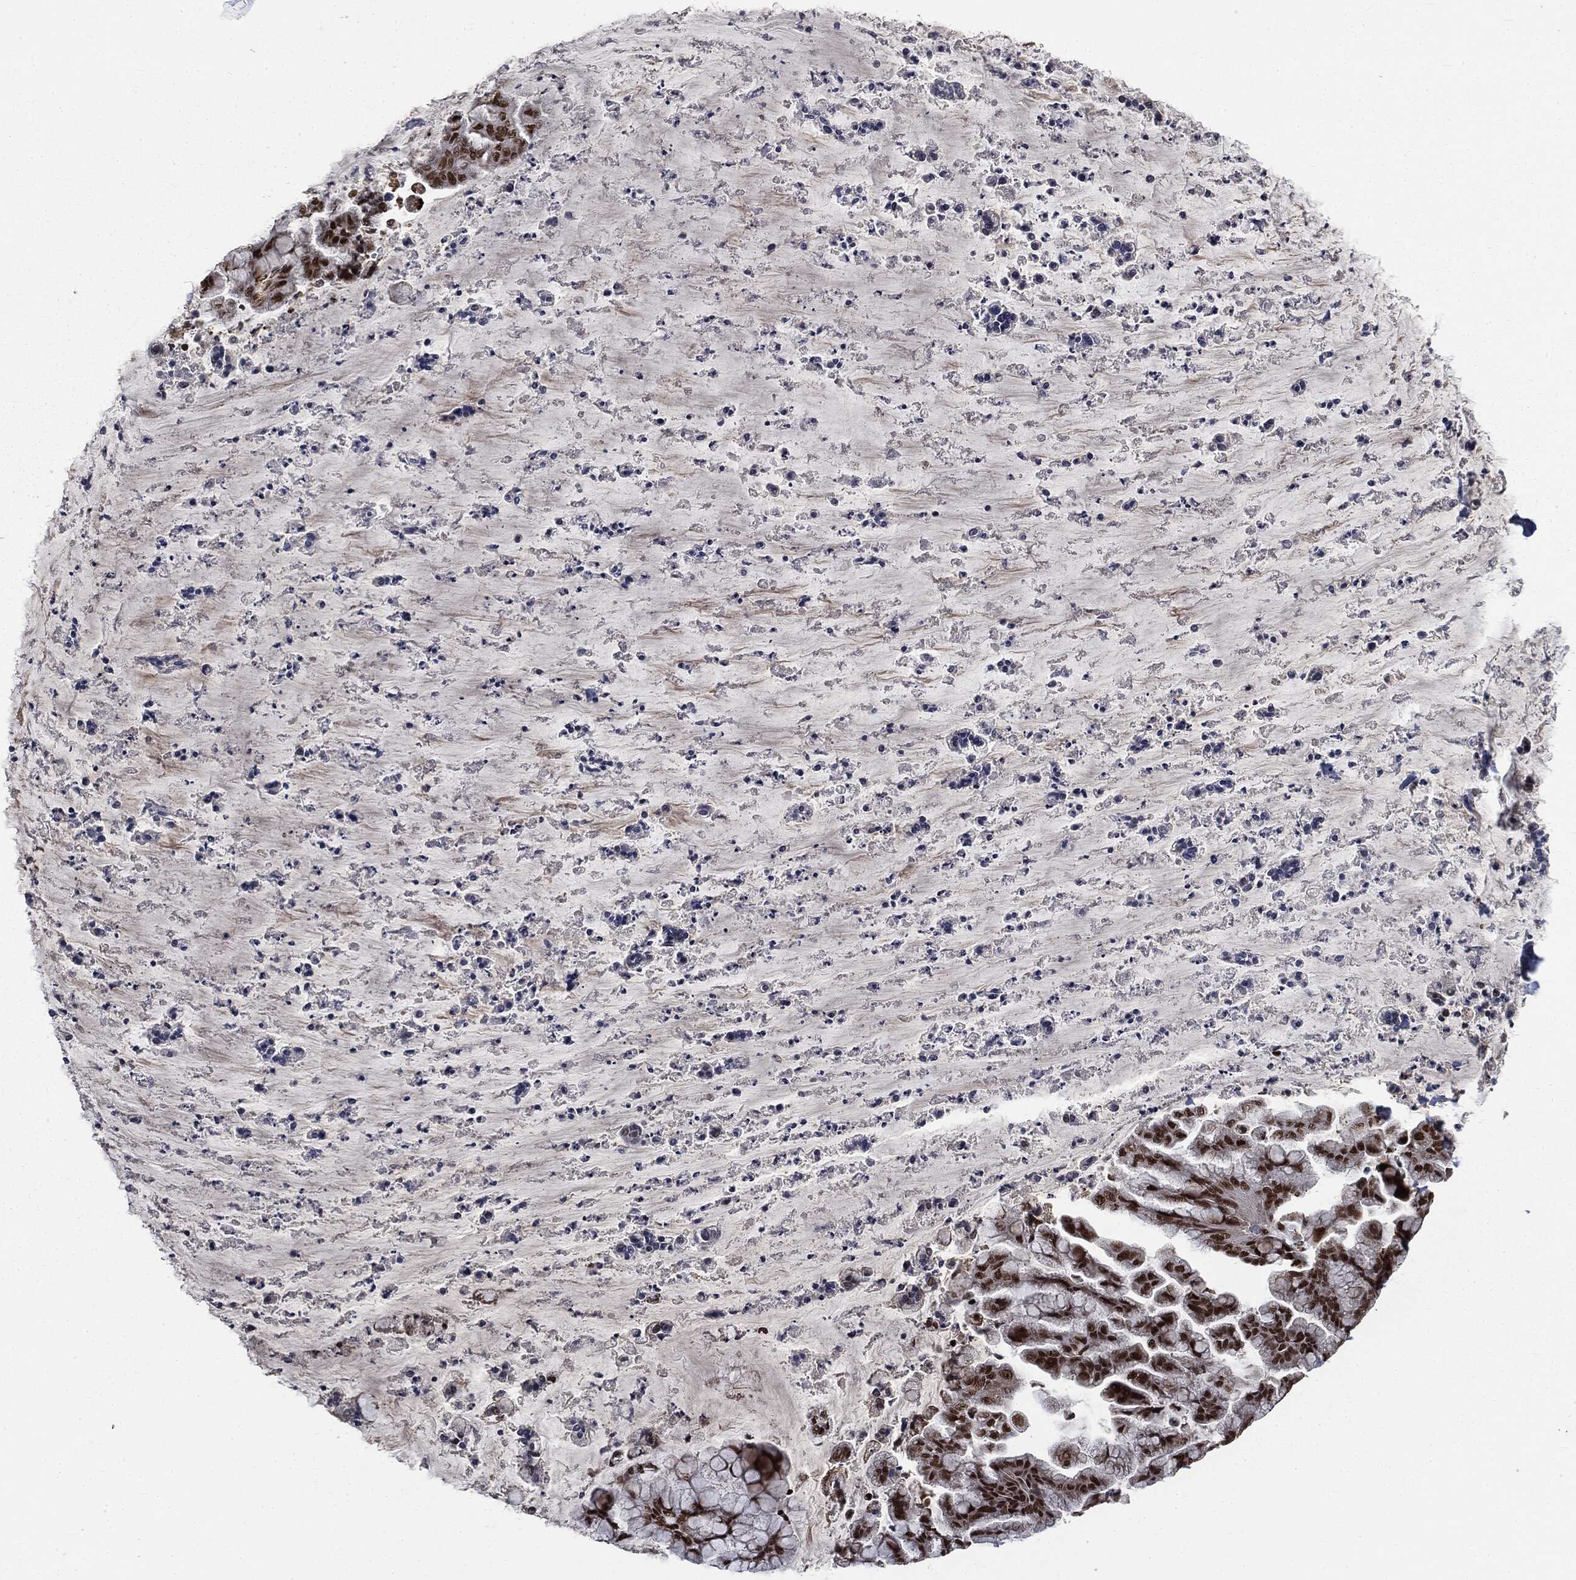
{"staining": {"intensity": "strong", "quantity": ">75%", "location": "nuclear"}, "tissue": "ovarian cancer", "cell_type": "Tumor cells", "image_type": "cancer", "snomed": [{"axis": "morphology", "description": "Cystadenocarcinoma, mucinous, NOS"}, {"axis": "topography", "description": "Ovary"}], "caption": "Approximately >75% of tumor cells in human ovarian cancer demonstrate strong nuclear protein expression as visualized by brown immunohistochemical staining.", "gene": "DPH2", "patient": {"sex": "female", "age": 67}}